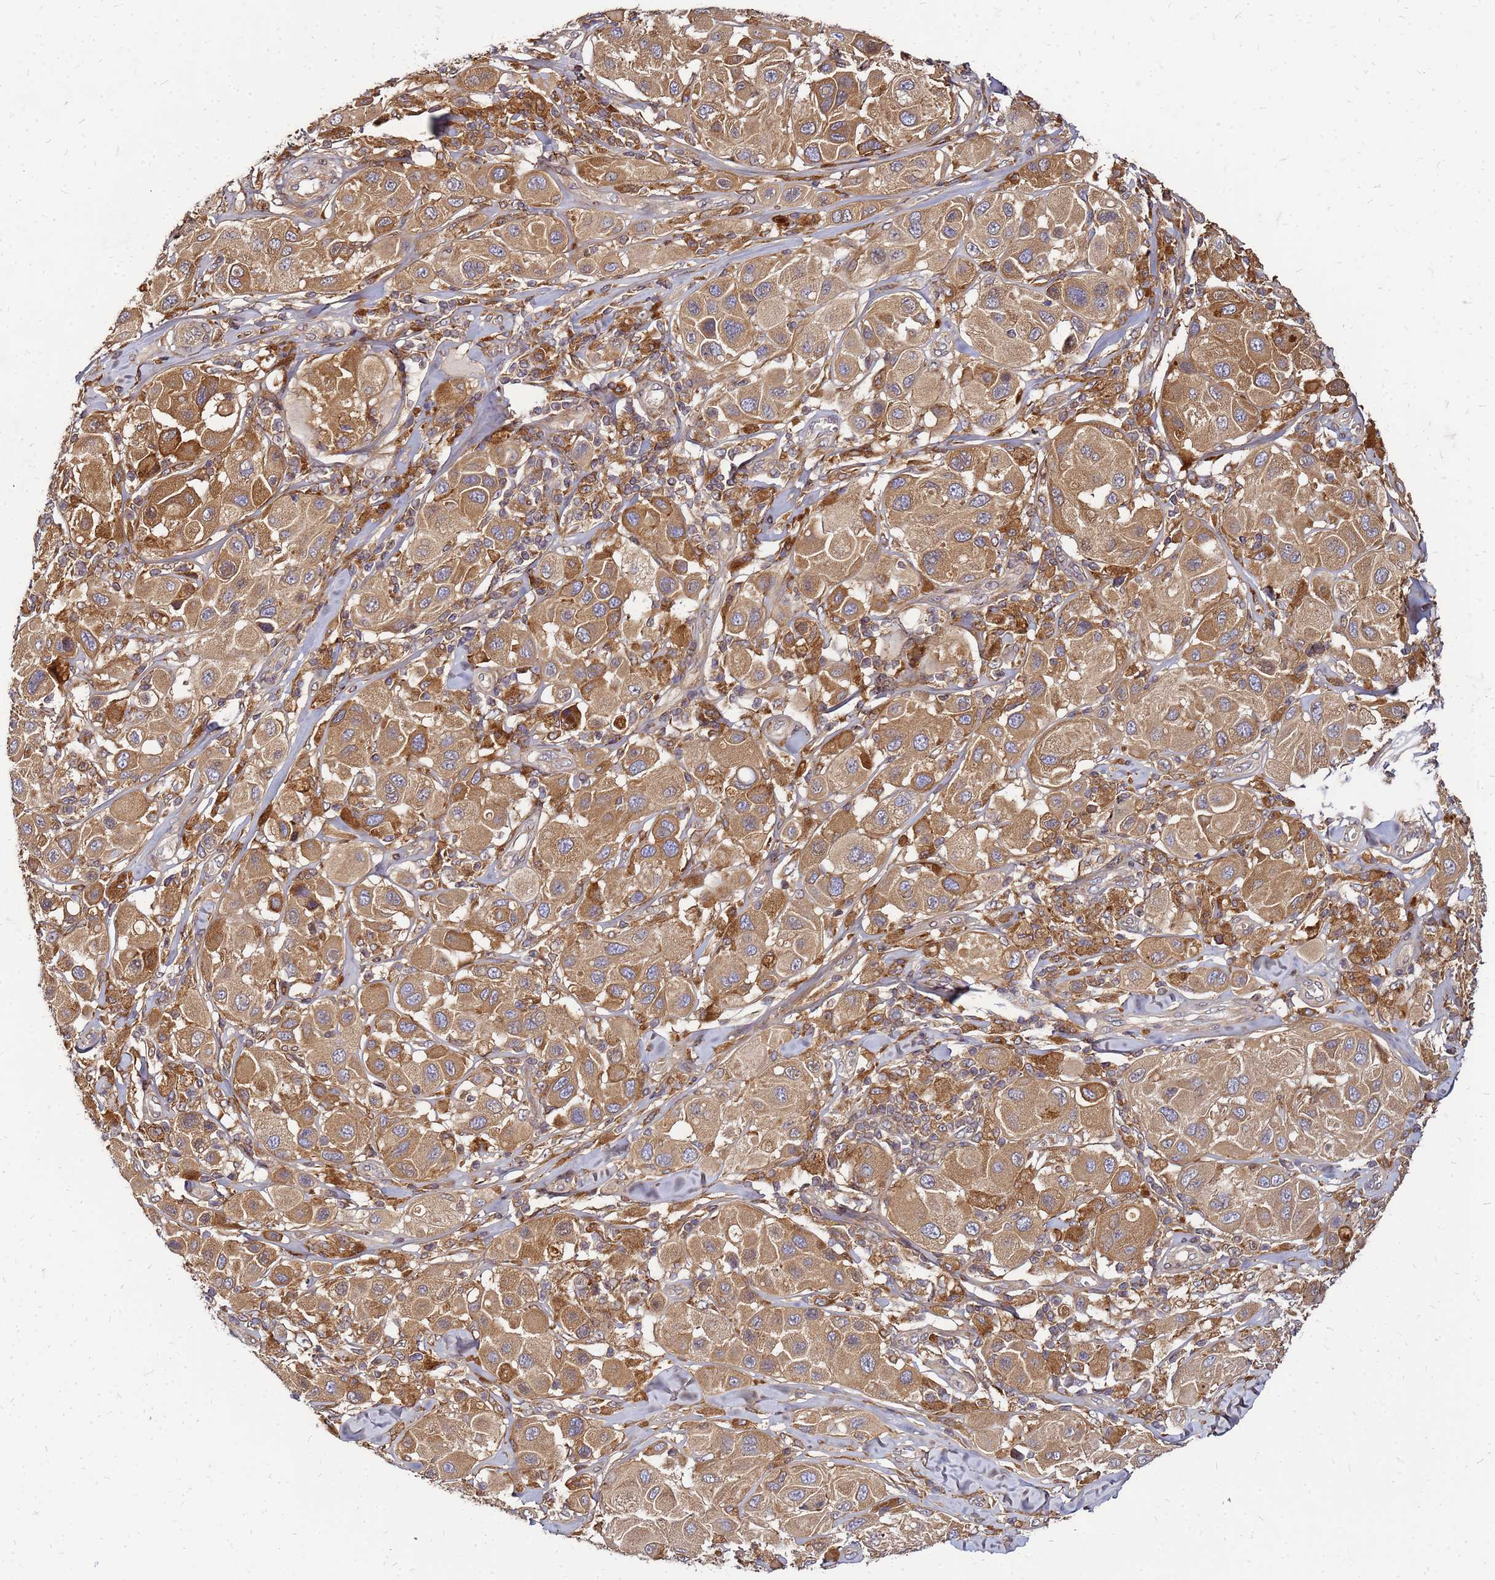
{"staining": {"intensity": "moderate", "quantity": ">75%", "location": "cytoplasmic/membranous"}, "tissue": "melanoma", "cell_type": "Tumor cells", "image_type": "cancer", "snomed": [{"axis": "morphology", "description": "Malignant melanoma, Metastatic site"}, {"axis": "topography", "description": "Skin"}], "caption": "Brown immunohistochemical staining in human malignant melanoma (metastatic site) demonstrates moderate cytoplasmic/membranous positivity in approximately >75% of tumor cells.", "gene": "CYBC1", "patient": {"sex": "male", "age": 41}}